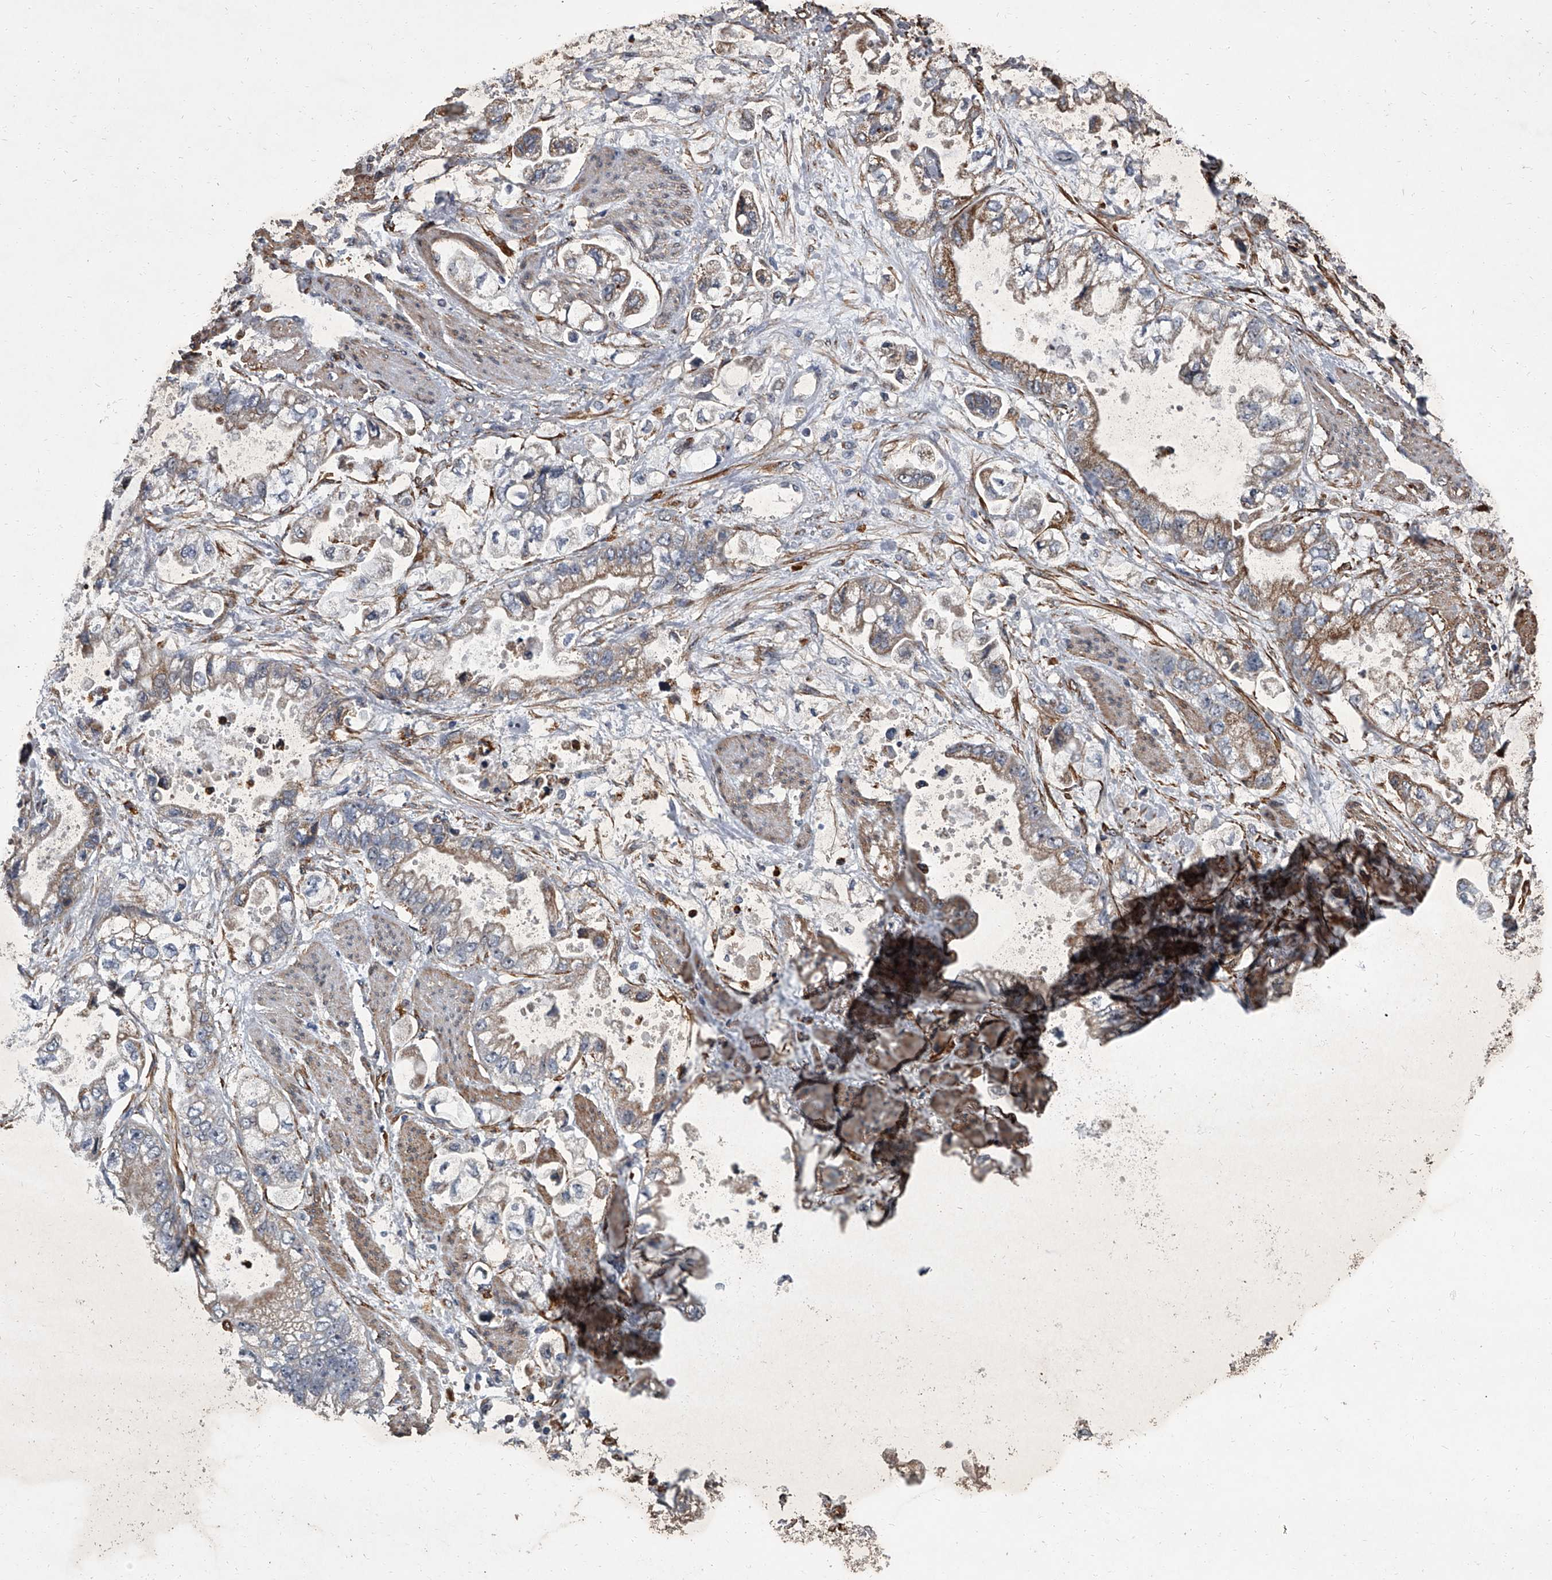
{"staining": {"intensity": "moderate", "quantity": "25%-75%", "location": "cytoplasmic/membranous"}, "tissue": "stomach cancer", "cell_type": "Tumor cells", "image_type": "cancer", "snomed": [{"axis": "morphology", "description": "Adenocarcinoma, NOS"}, {"axis": "topography", "description": "Stomach"}], "caption": "Immunohistochemical staining of stomach adenocarcinoma exhibits moderate cytoplasmic/membranous protein staining in about 25%-75% of tumor cells. (Stains: DAB (3,3'-diaminobenzidine) in brown, nuclei in blue, Microscopy: brightfield microscopy at high magnification).", "gene": "SIRT4", "patient": {"sex": "male", "age": 62}}